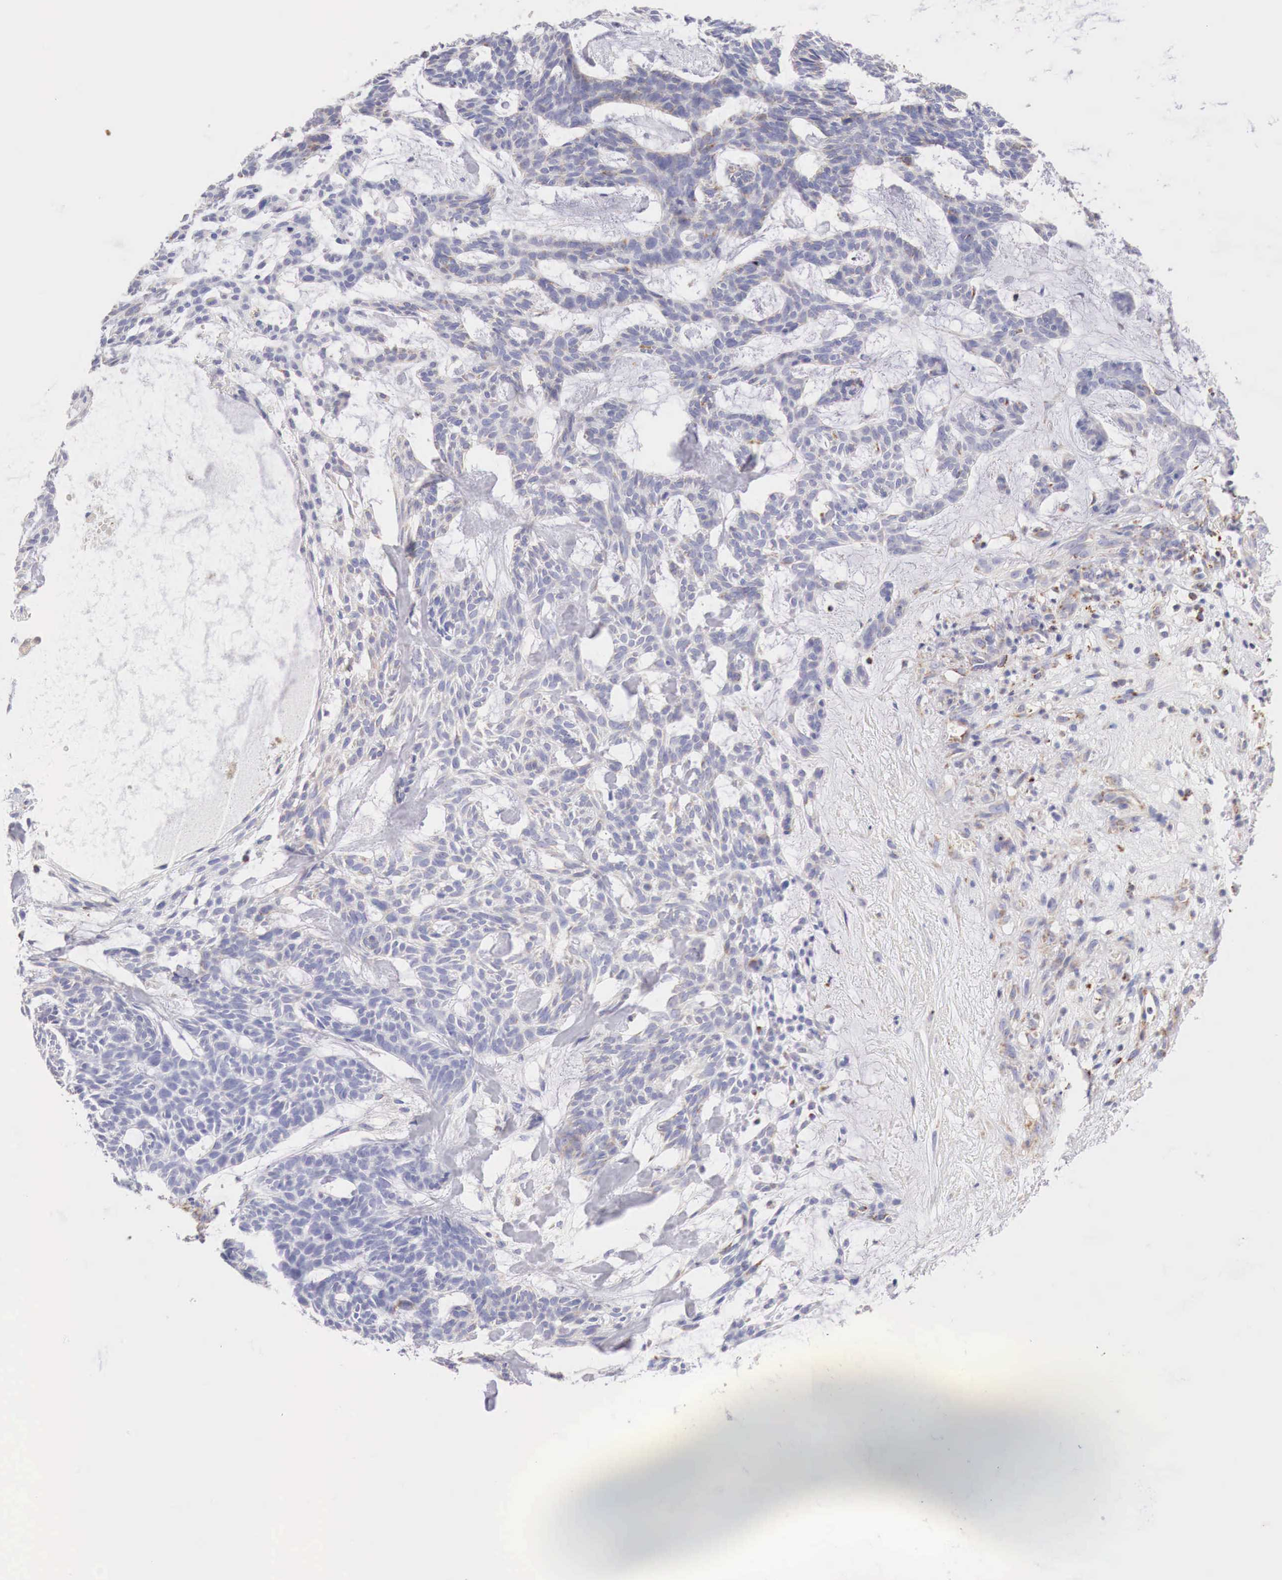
{"staining": {"intensity": "negative", "quantity": "none", "location": "none"}, "tissue": "skin cancer", "cell_type": "Tumor cells", "image_type": "cancer", "snomed": [{"axis": "morphology", "description": "Basal cell carcinoma"}, {"axis": "topography", "description": "Skin"}], "caption": "Protein analysis of skin basal cell carcinoma exhibits no significant staining in tumor cells.", "gene": "IDH3G", "patient": {"sex": "male", "age": 75}}